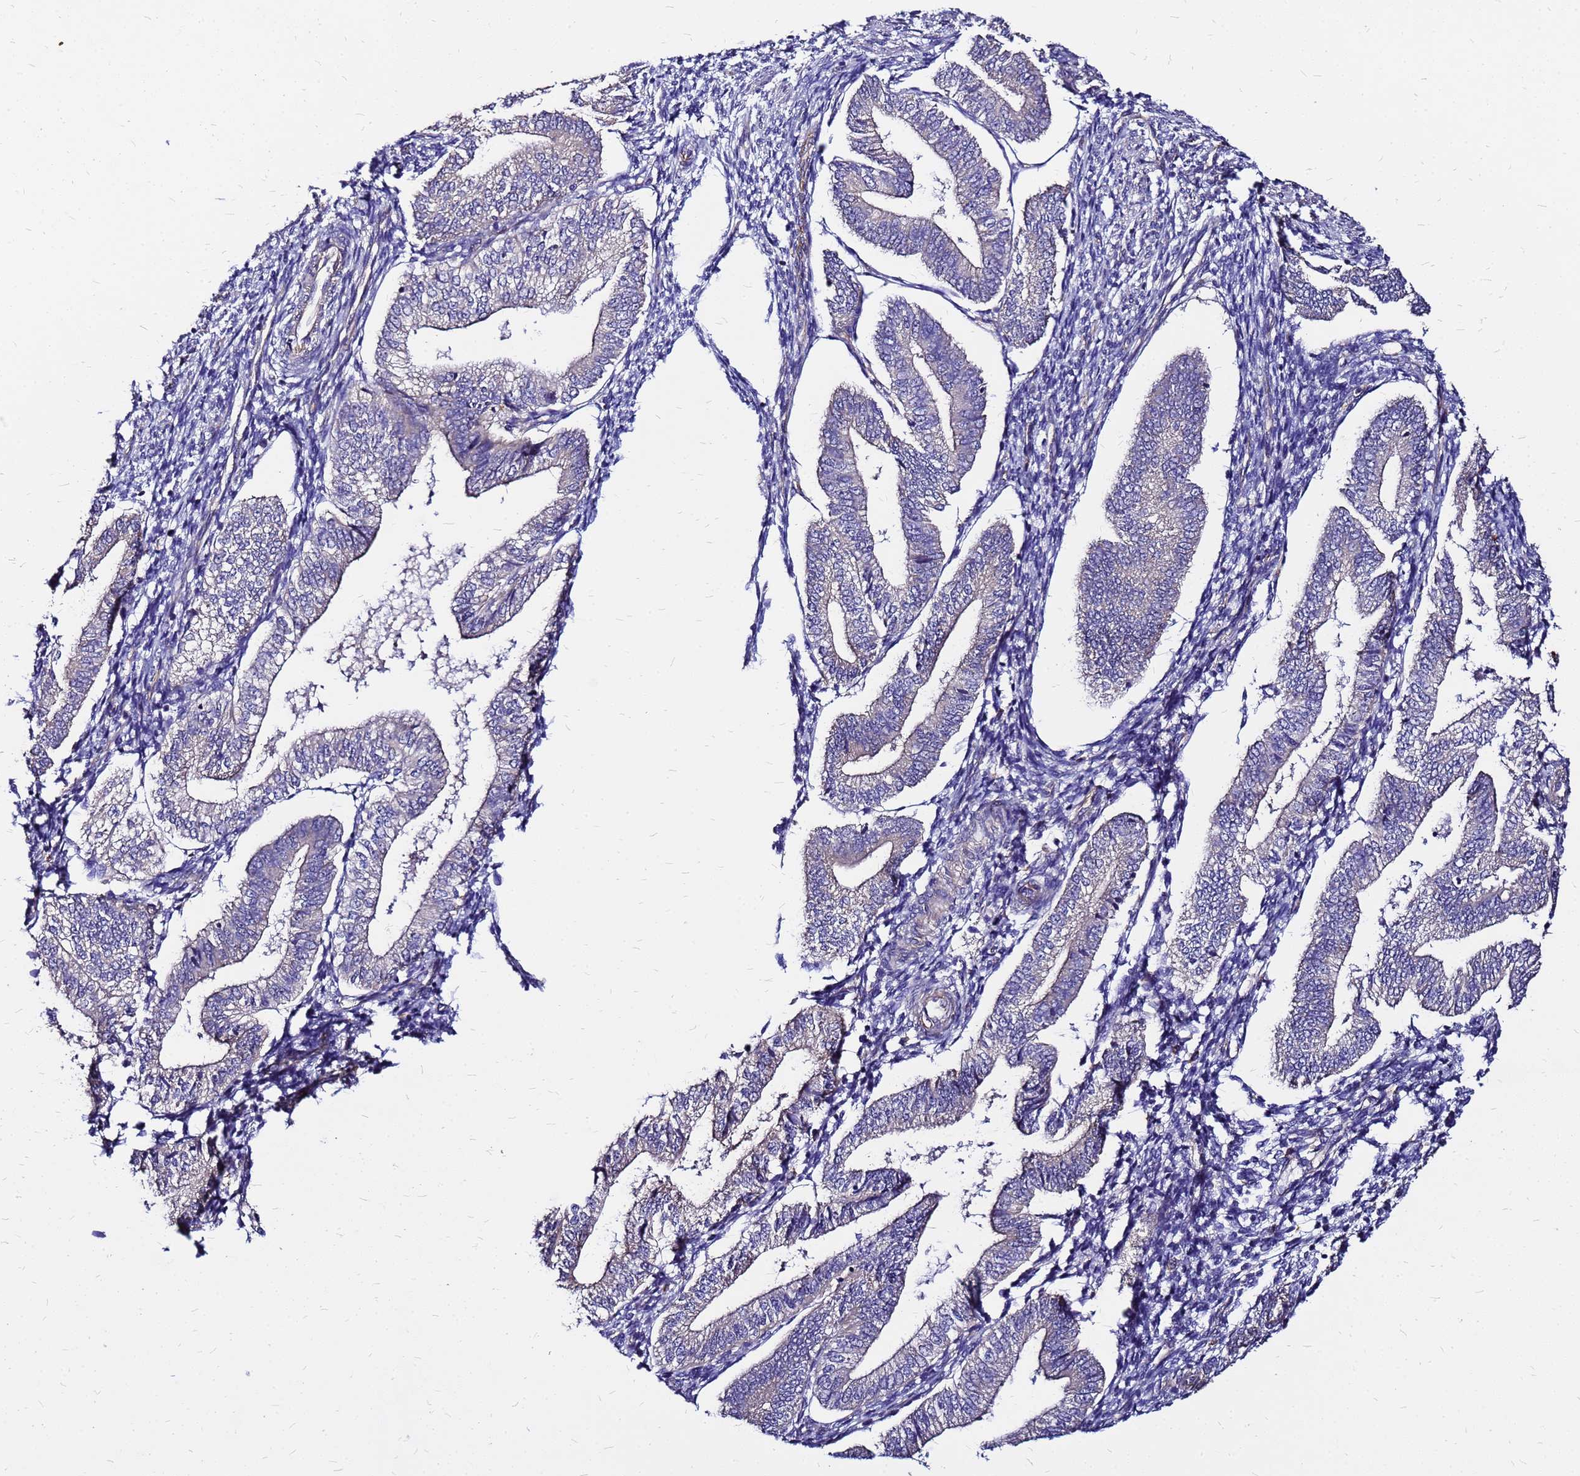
{"staining": {"intensity": "negative", "quantity": "none", "location": "none"}, "tissue": "endometrium", "cell_type": "Cells in endometrial stroma", "image_type": "normal", "snomed": [{"axis": "morphology", "description": "Normal tissue, NOS"}, {"axis": "topography", "description": "Endometrium"}], "caption": "Protein analysis of benign endometrium displays no significant expression in cells in endometrial stroma.", "gene": "ARHGEF35", "patient": {"sex": "female", "age": 34}}